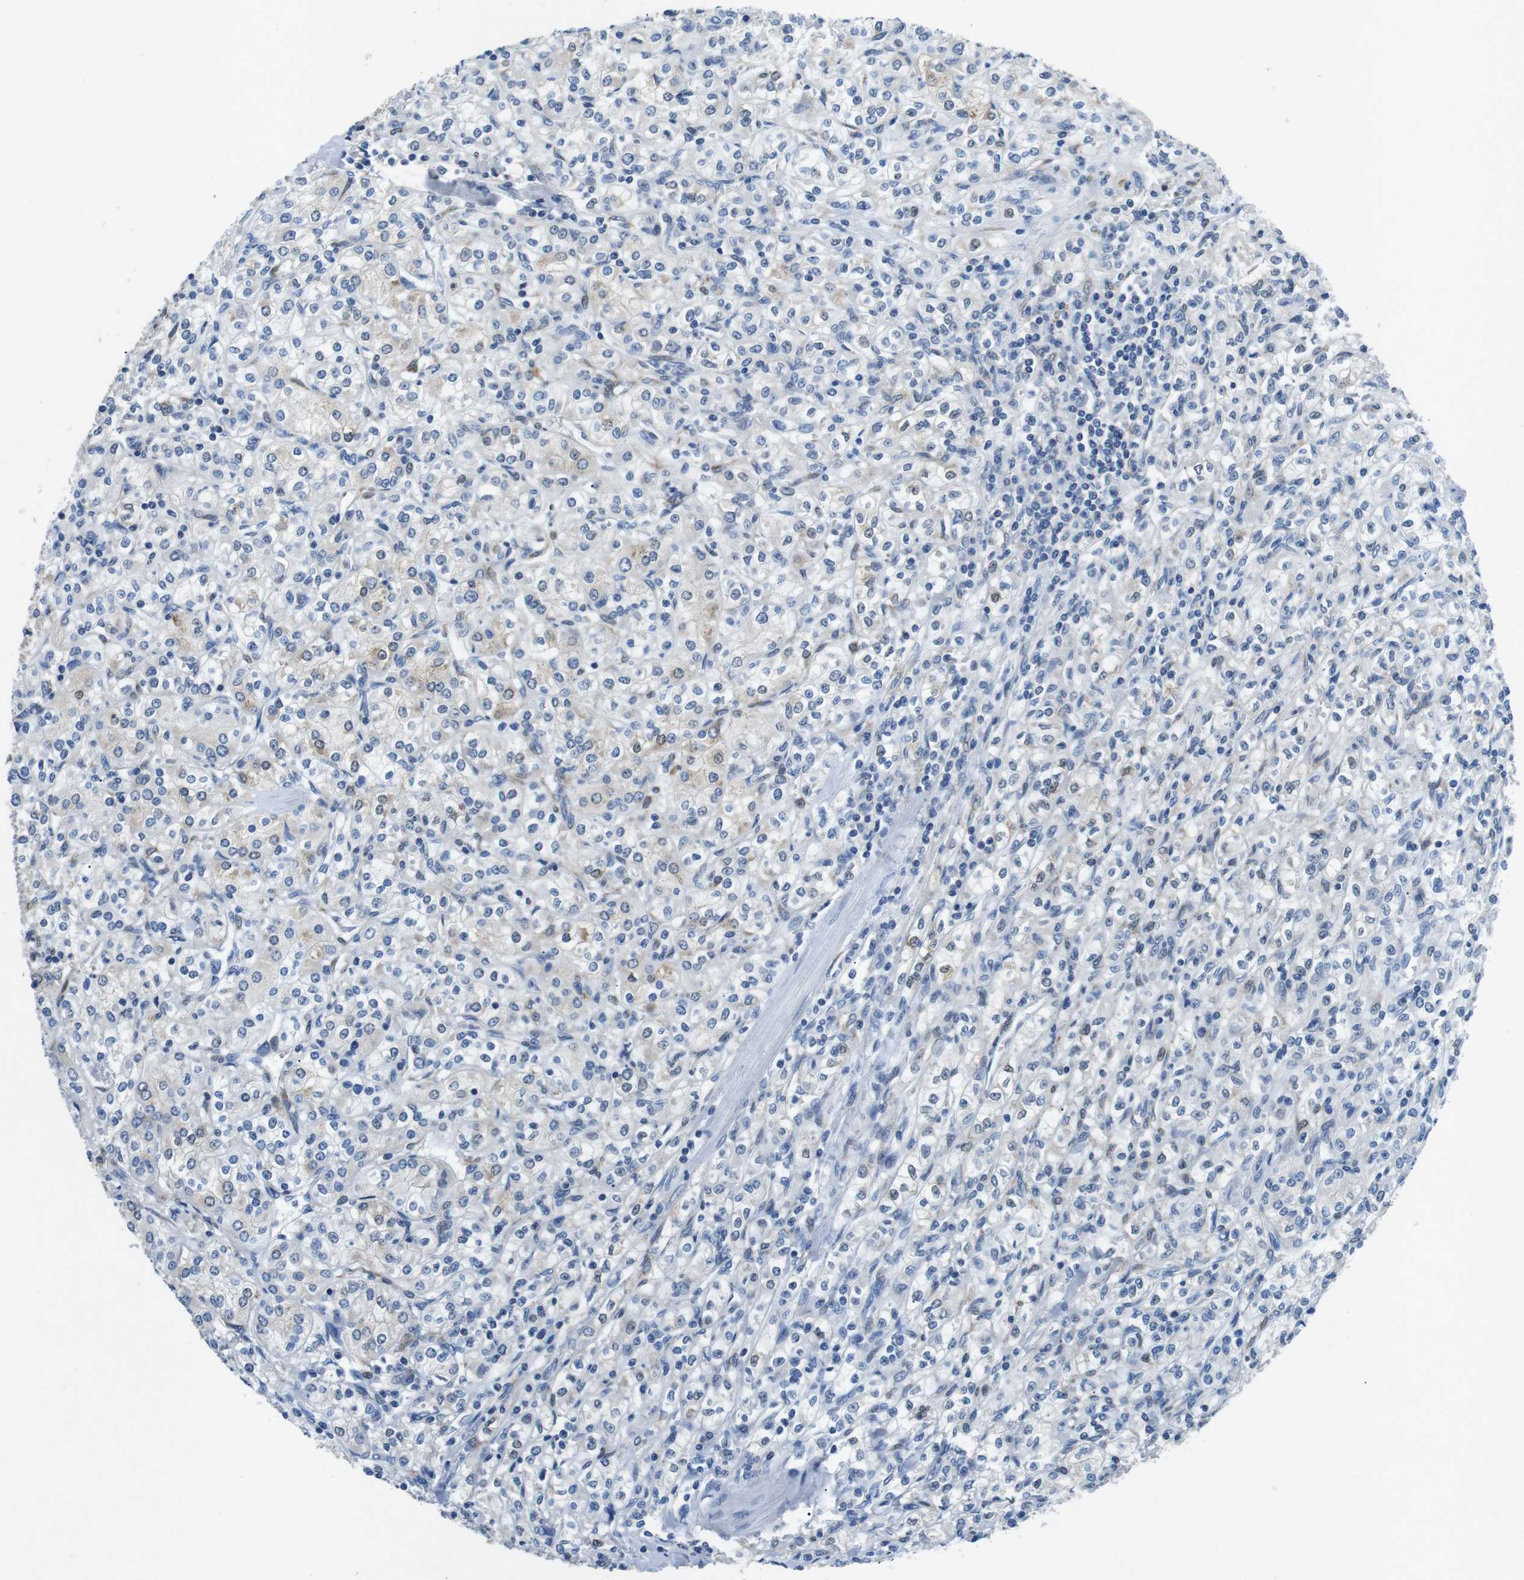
{"staining": {"intensity": "negative", "quantity": "none", "location": "none"}, "tissue": "renal cancer", "cell_type": "Tumor cells", "image_type": "cancer", "snomed": [{"axis": "morphology", "description": "Adenocarcinoma, NOS"}, {"axis": "topography", "description": "Kidney"}], "caption": "Human adenocarcinoma (renal) stained for a protein using immunohistochemistry (IHC) demonstrates no expression in tumor cells.", "gene": "PHLDA1", "patient": {"sex": "male", "age": 77}}